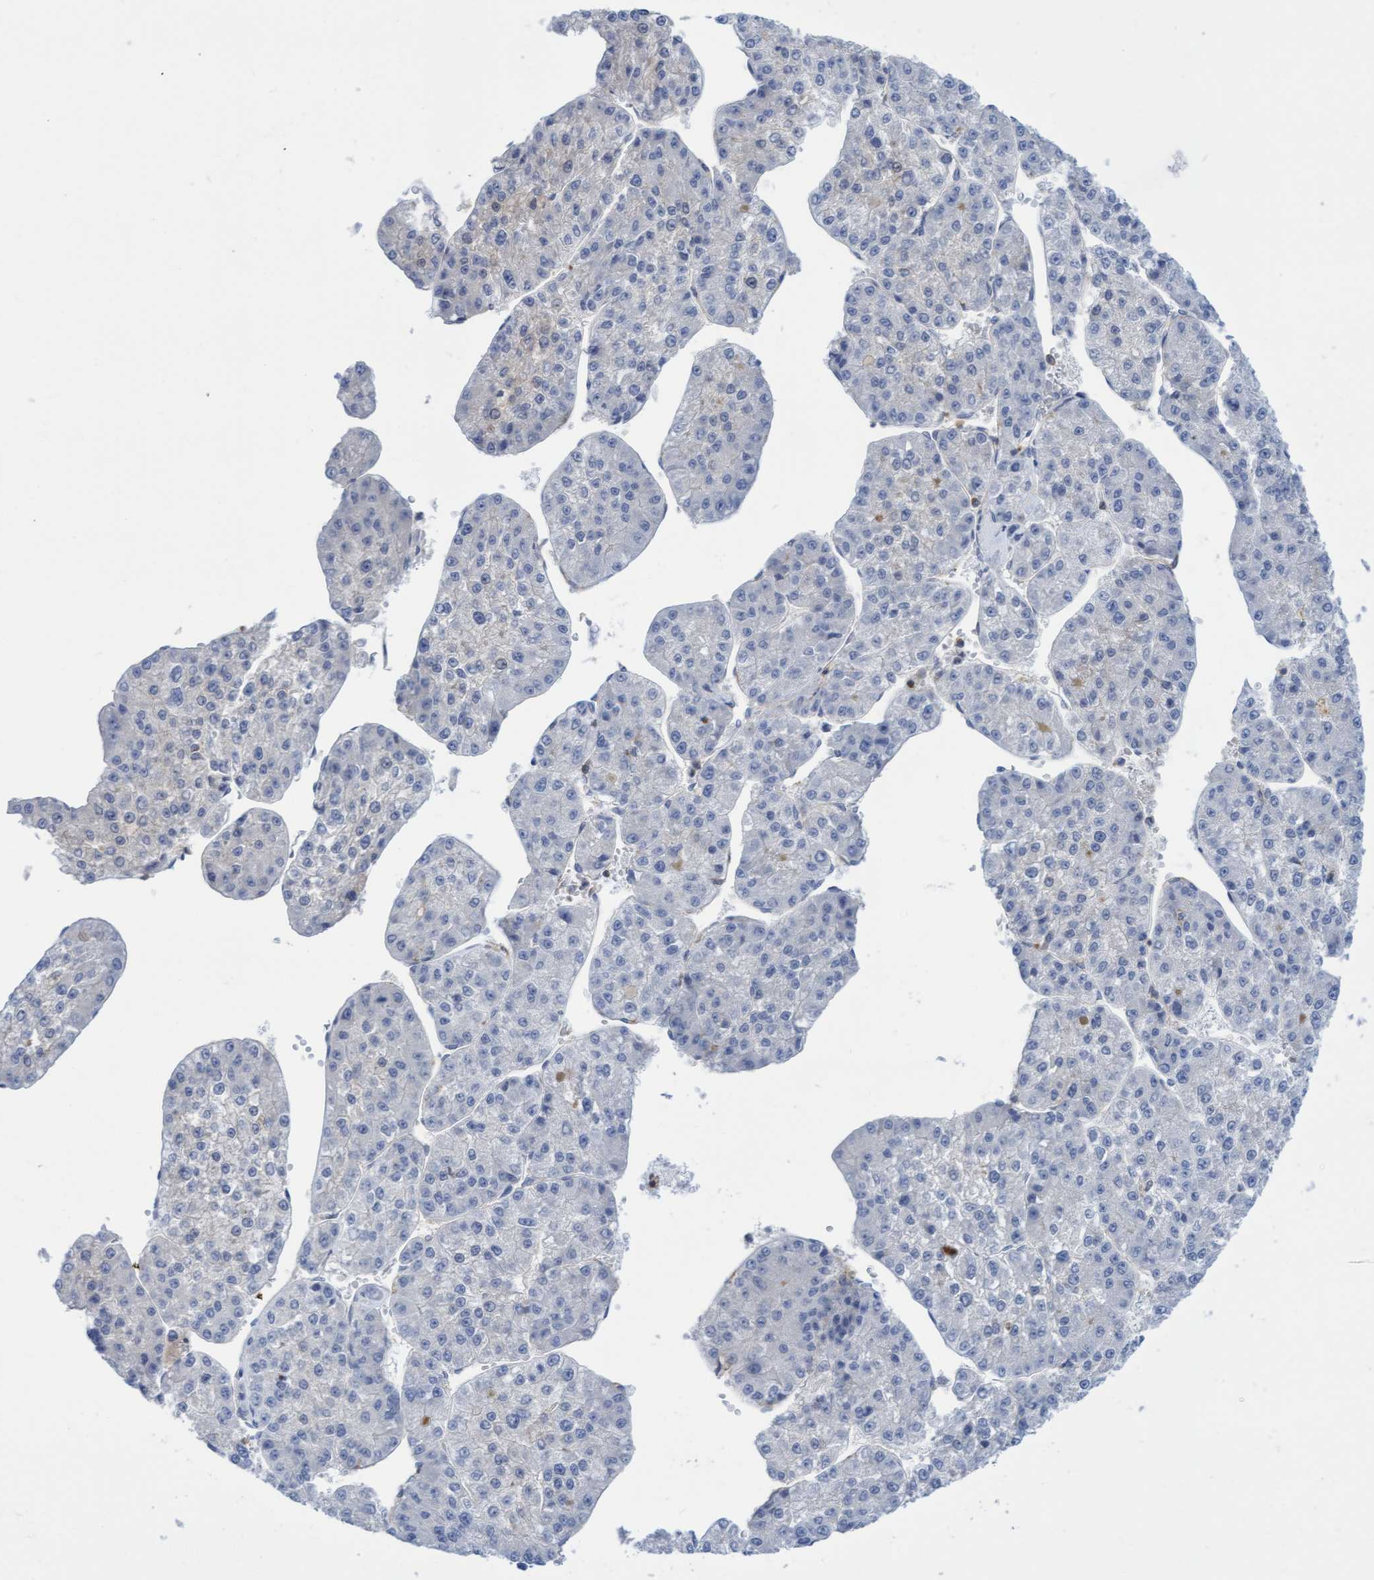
{"staining": {"intensity": "negative", "quantity": "none", "location": "none"}, "tissue": "liver cancer", "cell_type": "Tumor cells", "image_type": "cancer", "snomed": [{"axis": "morphology", "description": "Carcinoma, Hepatocellular, NOS"}, {"axis": "topography", "description": "Liver"}], "caption": "DAB immunohistochemical staining of human liver cancer (hepatocellular carcinoma) exhibits no significant staining in tumor cells. (Immunohistochemistry (ihc), brightfield microscopy, high magnification).", "gene": "FNBP1", "patient": {"sex": "female", "age": 73}}